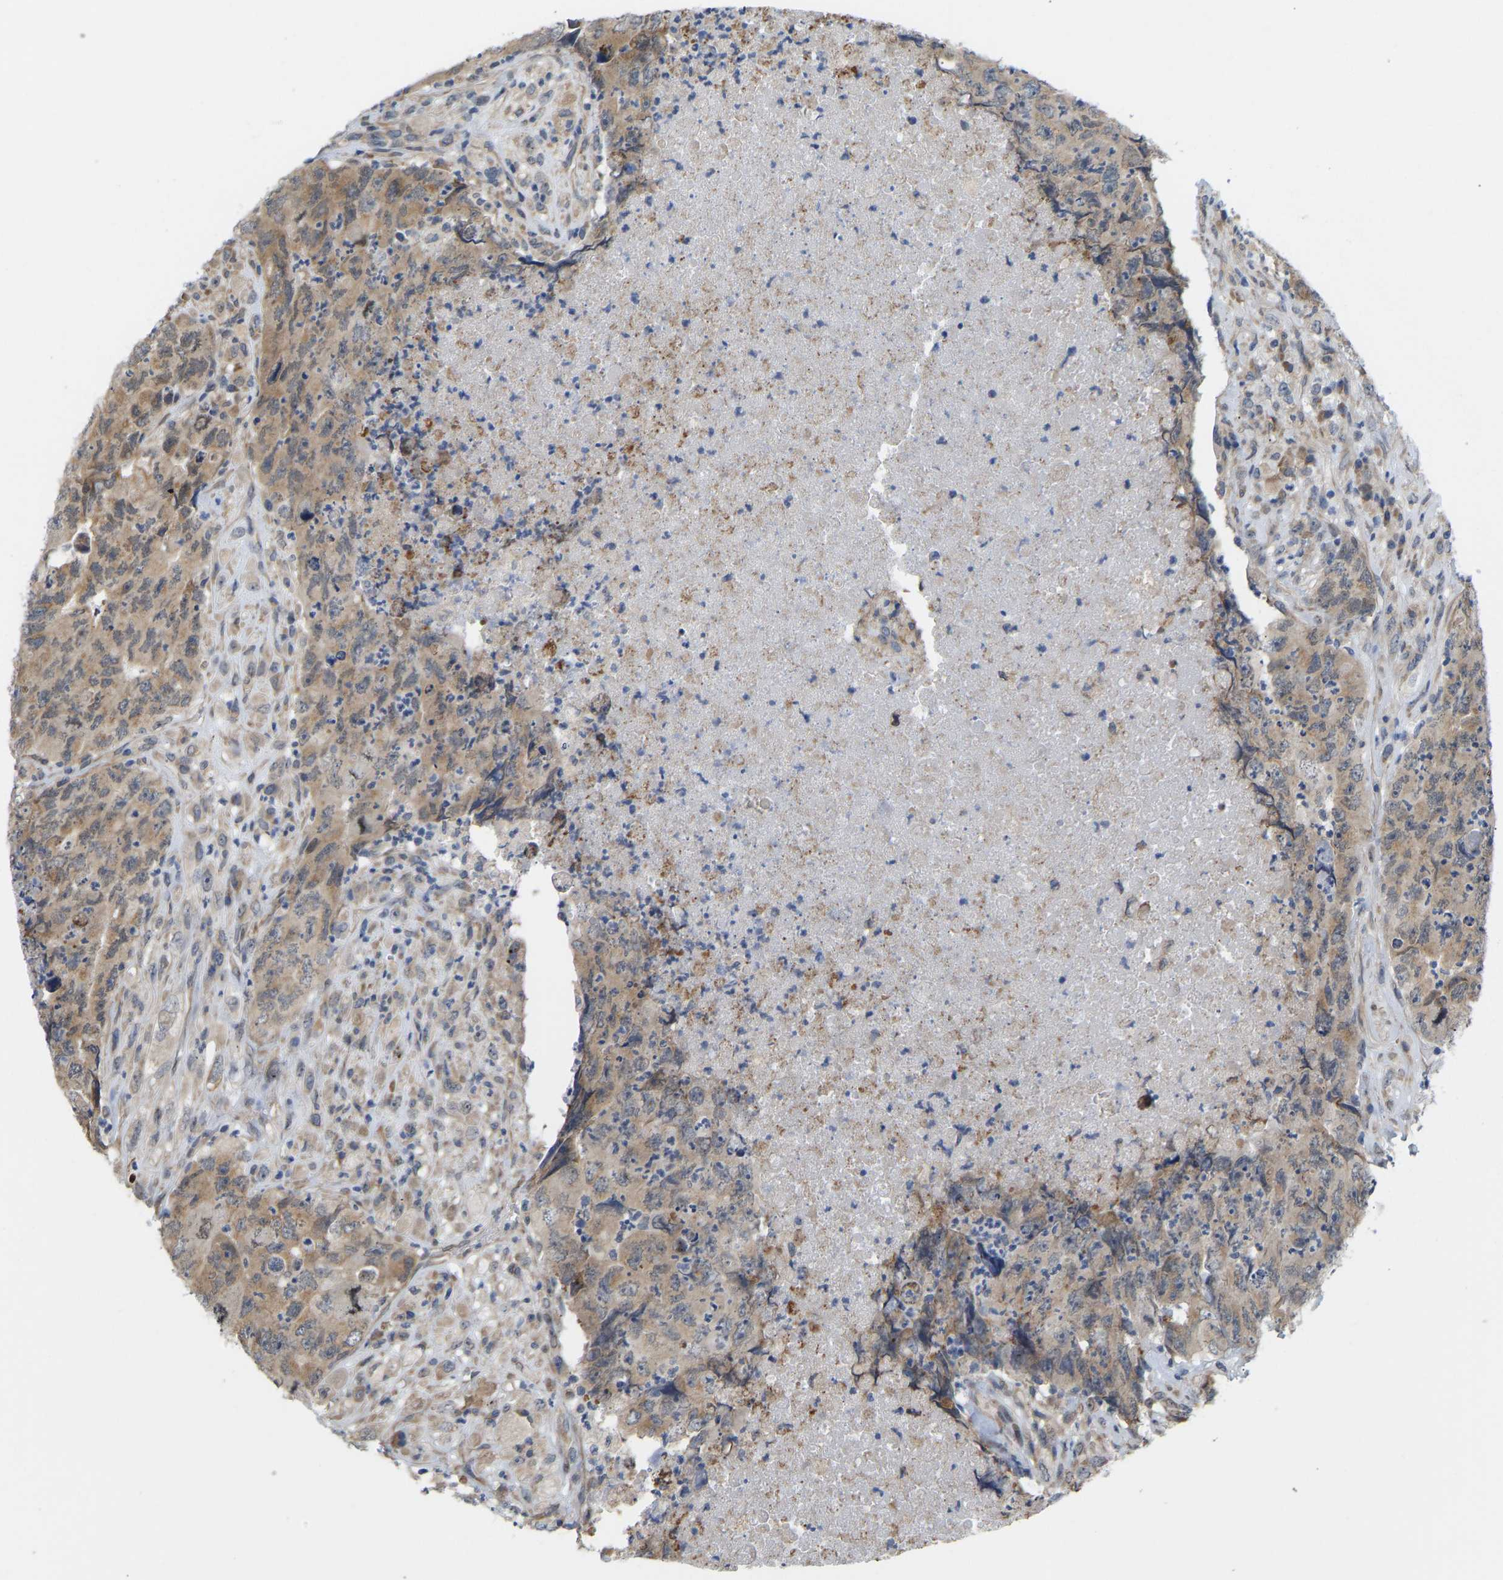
{"staining": {"intensity": "moderate", "quantity": ">75%", "location": "cytoplasmic/membranous"}, "tissue": "testis cancer", "cell_type": "Tumor cells", "image_type": "cancer", "snomed": [{"axis": "morphology", "description": "Carcinoma, Embryonal, NOS"}, {"axis": "topography", "description": "Testis"}], "caption": "There is medium levels of moderate cytoplasmic/membranous staining in tumor cells of testis embryonal carcinoma, as demonstrated by immunohistochemical staining (brown color).", "gene": "BEND3", "patient": {"sex": "male", "age": 32}}